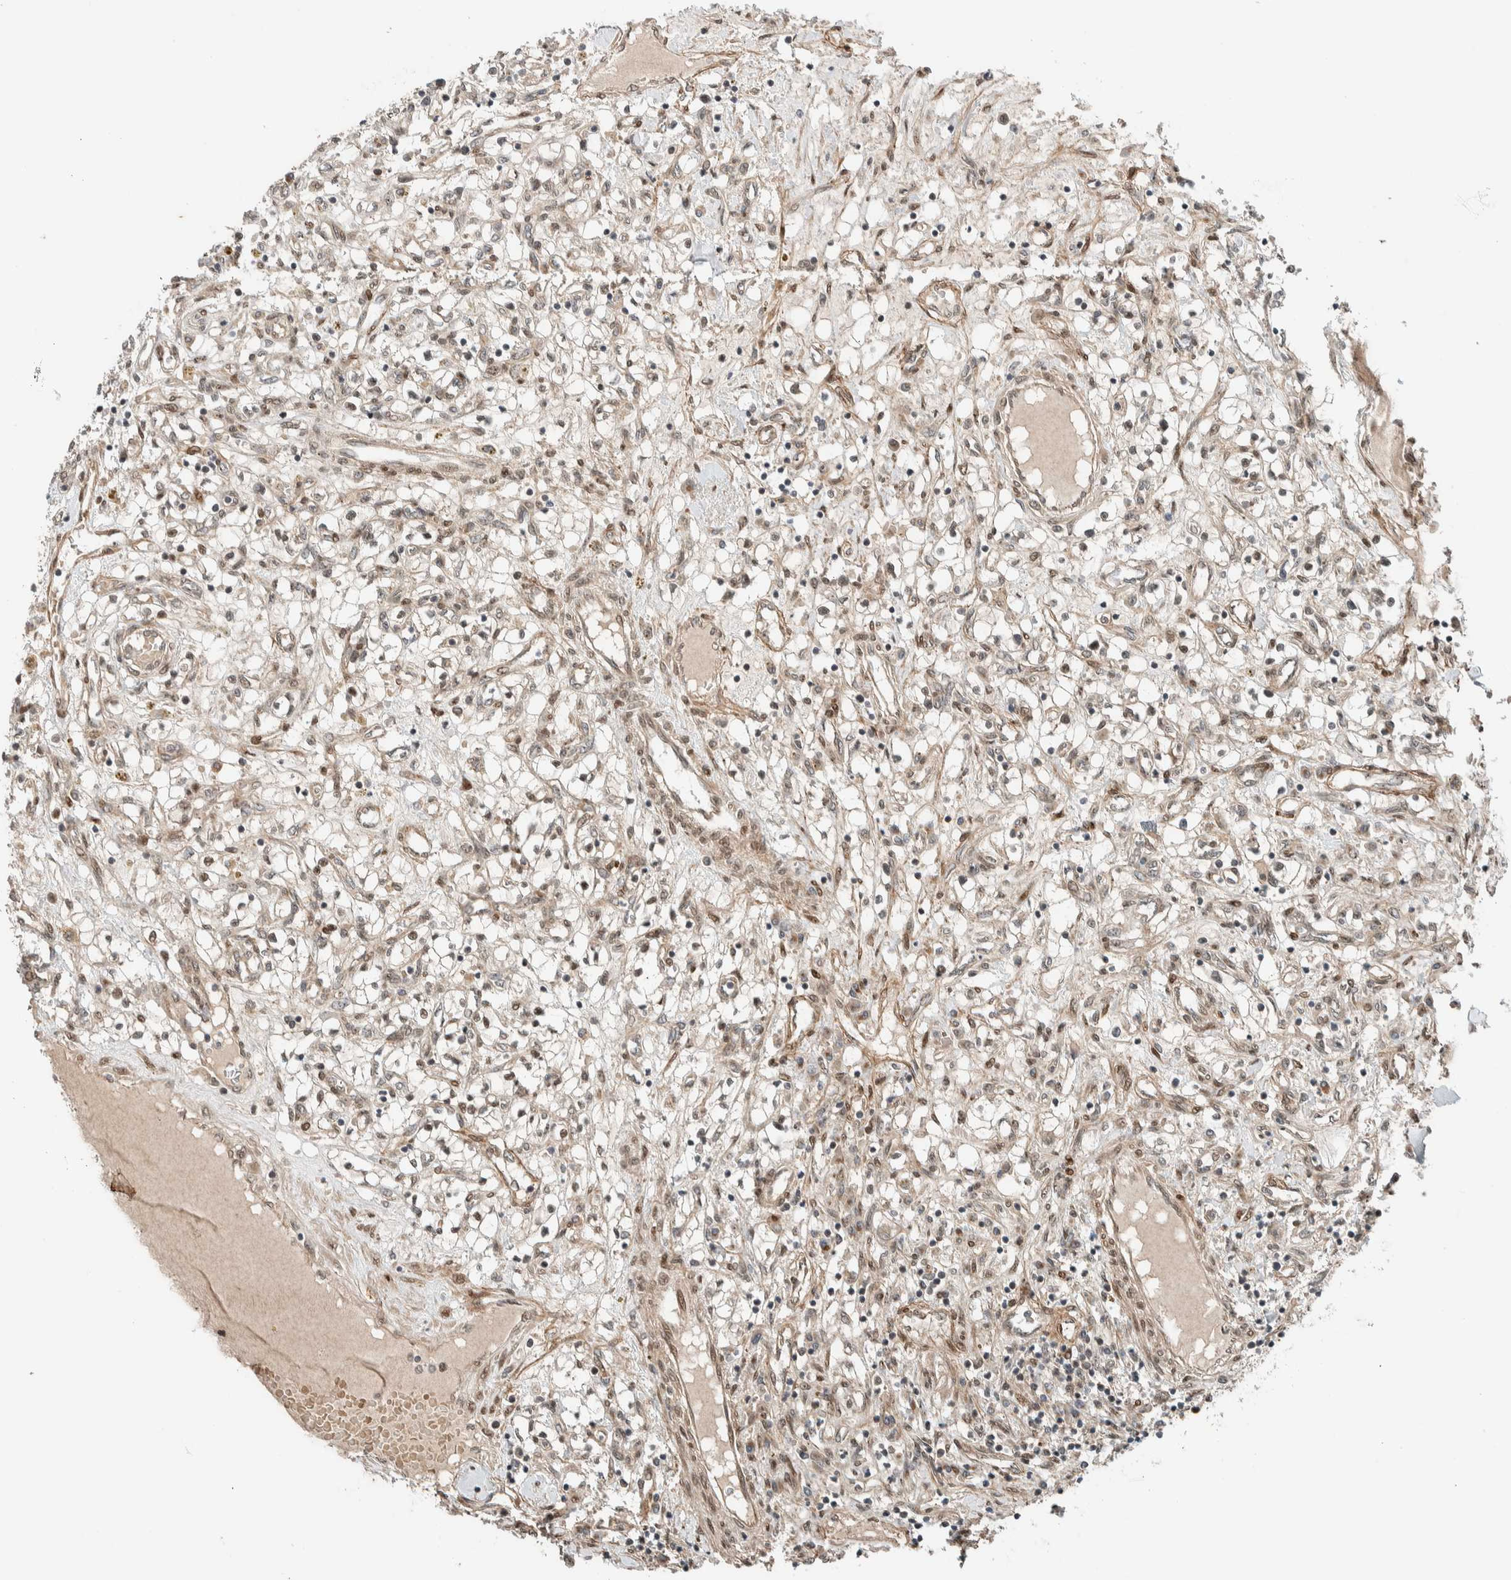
{"staining": {"intensity": "weak", "quantity": "25%-75%", "location": "nuclear"}, "tissue": "renal cancer", "cell_type": "Tumor cells", "image_type": "cancer", "snomed": [{"axis": "morphology", "description": "Adenocarcinoma, NOS"}, {"axis": "topography", "description": "Kidney"}], "caption": "Renal adenocarcinoma stained with a brown dye reveals weak nuclear positive positivity in about 25%-75% of tumor cells.", "gene": "STXBP4", "patient": {"sex": "male", "age": 68}}